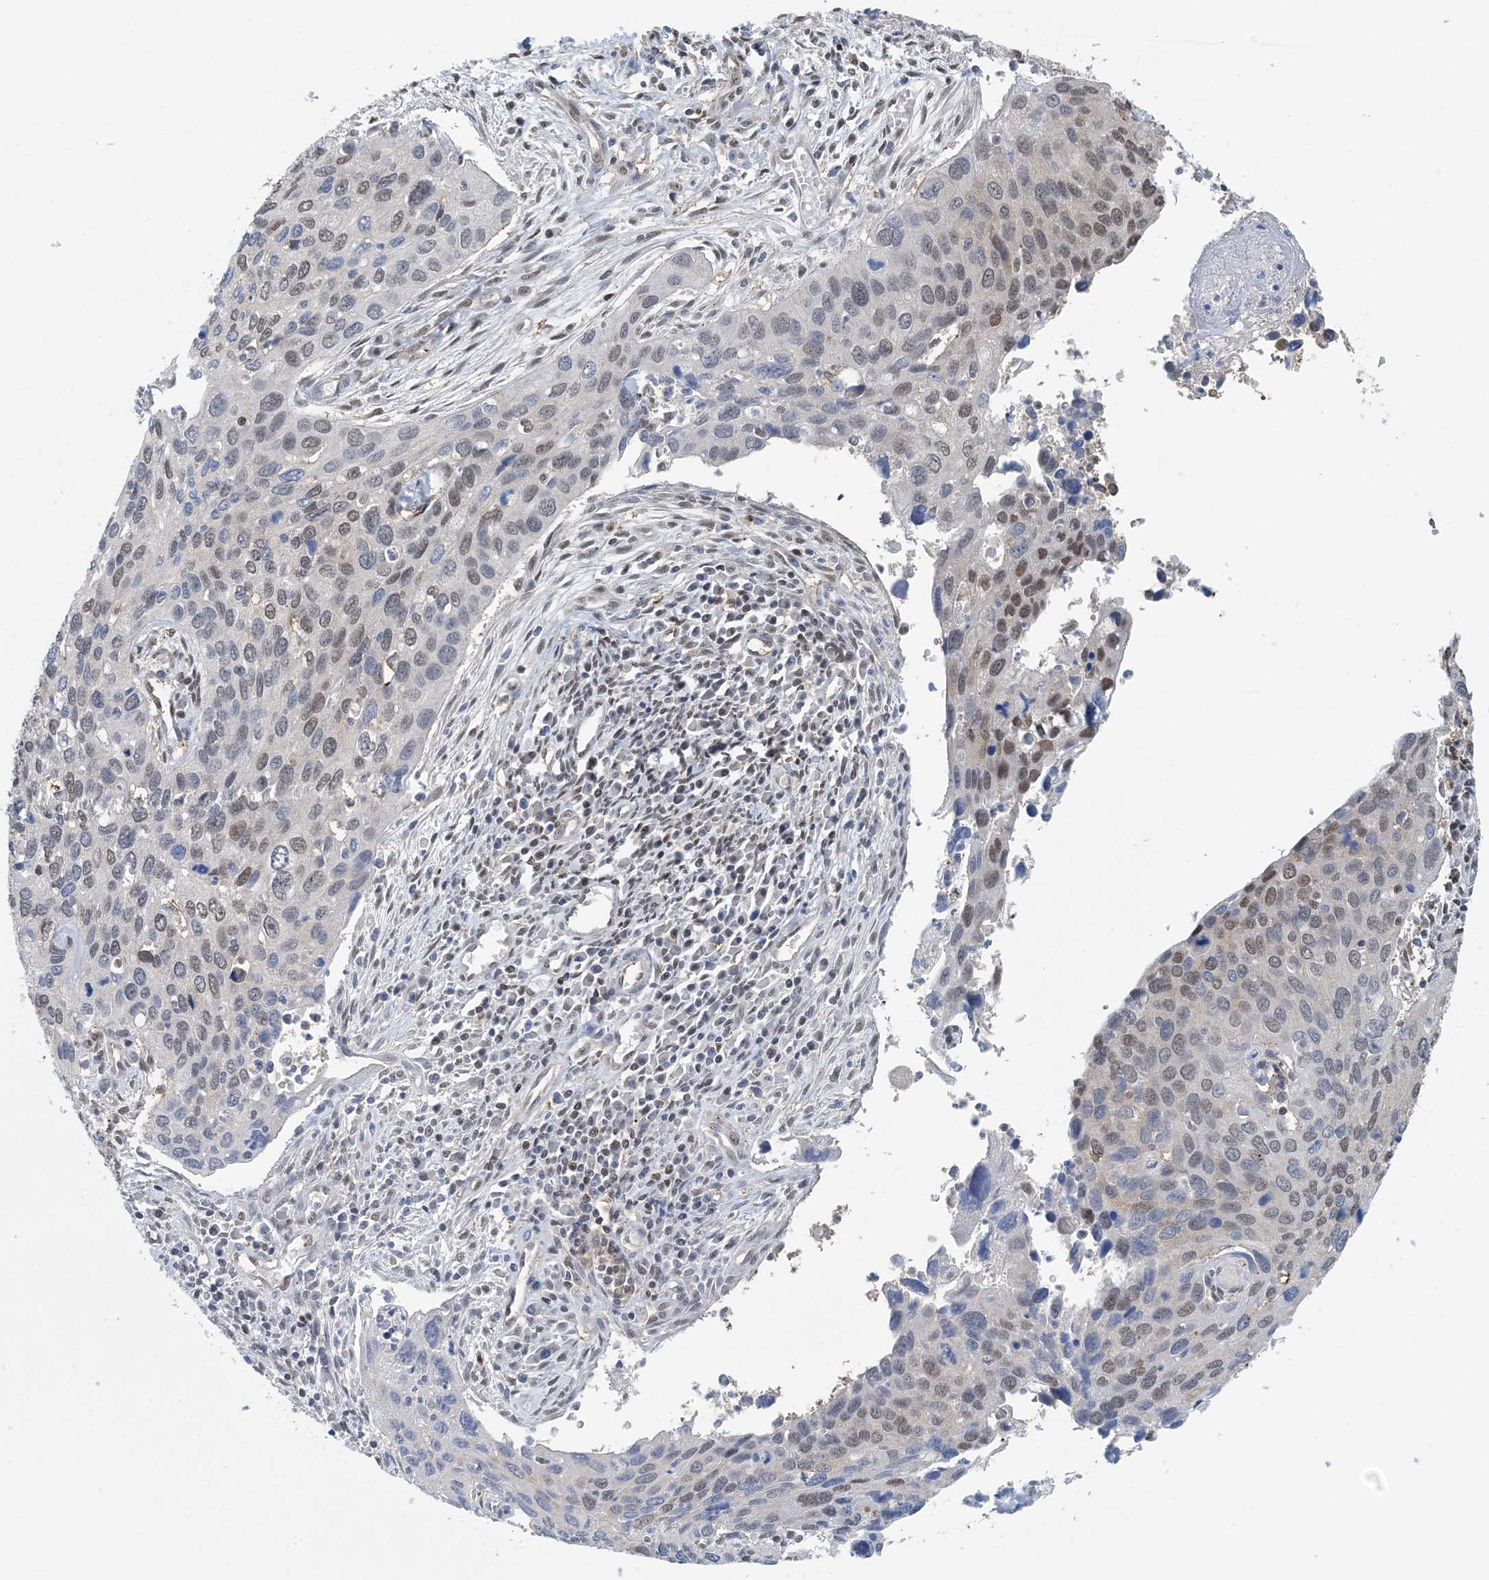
{"staining": {"intensity": "moderate", "quantity": "<25%", "location": "nuclear"}, "tissue": "cervical cancer", "cell_type": "Tumor cells", "image_type": "cancer", "snomed": [{"axis": "morphology", "description": "Squamous cell carcinoma, NOS"}, {"axis": "topography", "description": "Cervix"}], "caption": "High-power microscopy captured an immunohistochemistry micrograph of cervical cancer (squamous cell carcinoma), revealing moderate nuclear expression in about <25% of tumor cells.", "gene": "HIKESHI", "patient": {"sex": "female", "age": 55}}